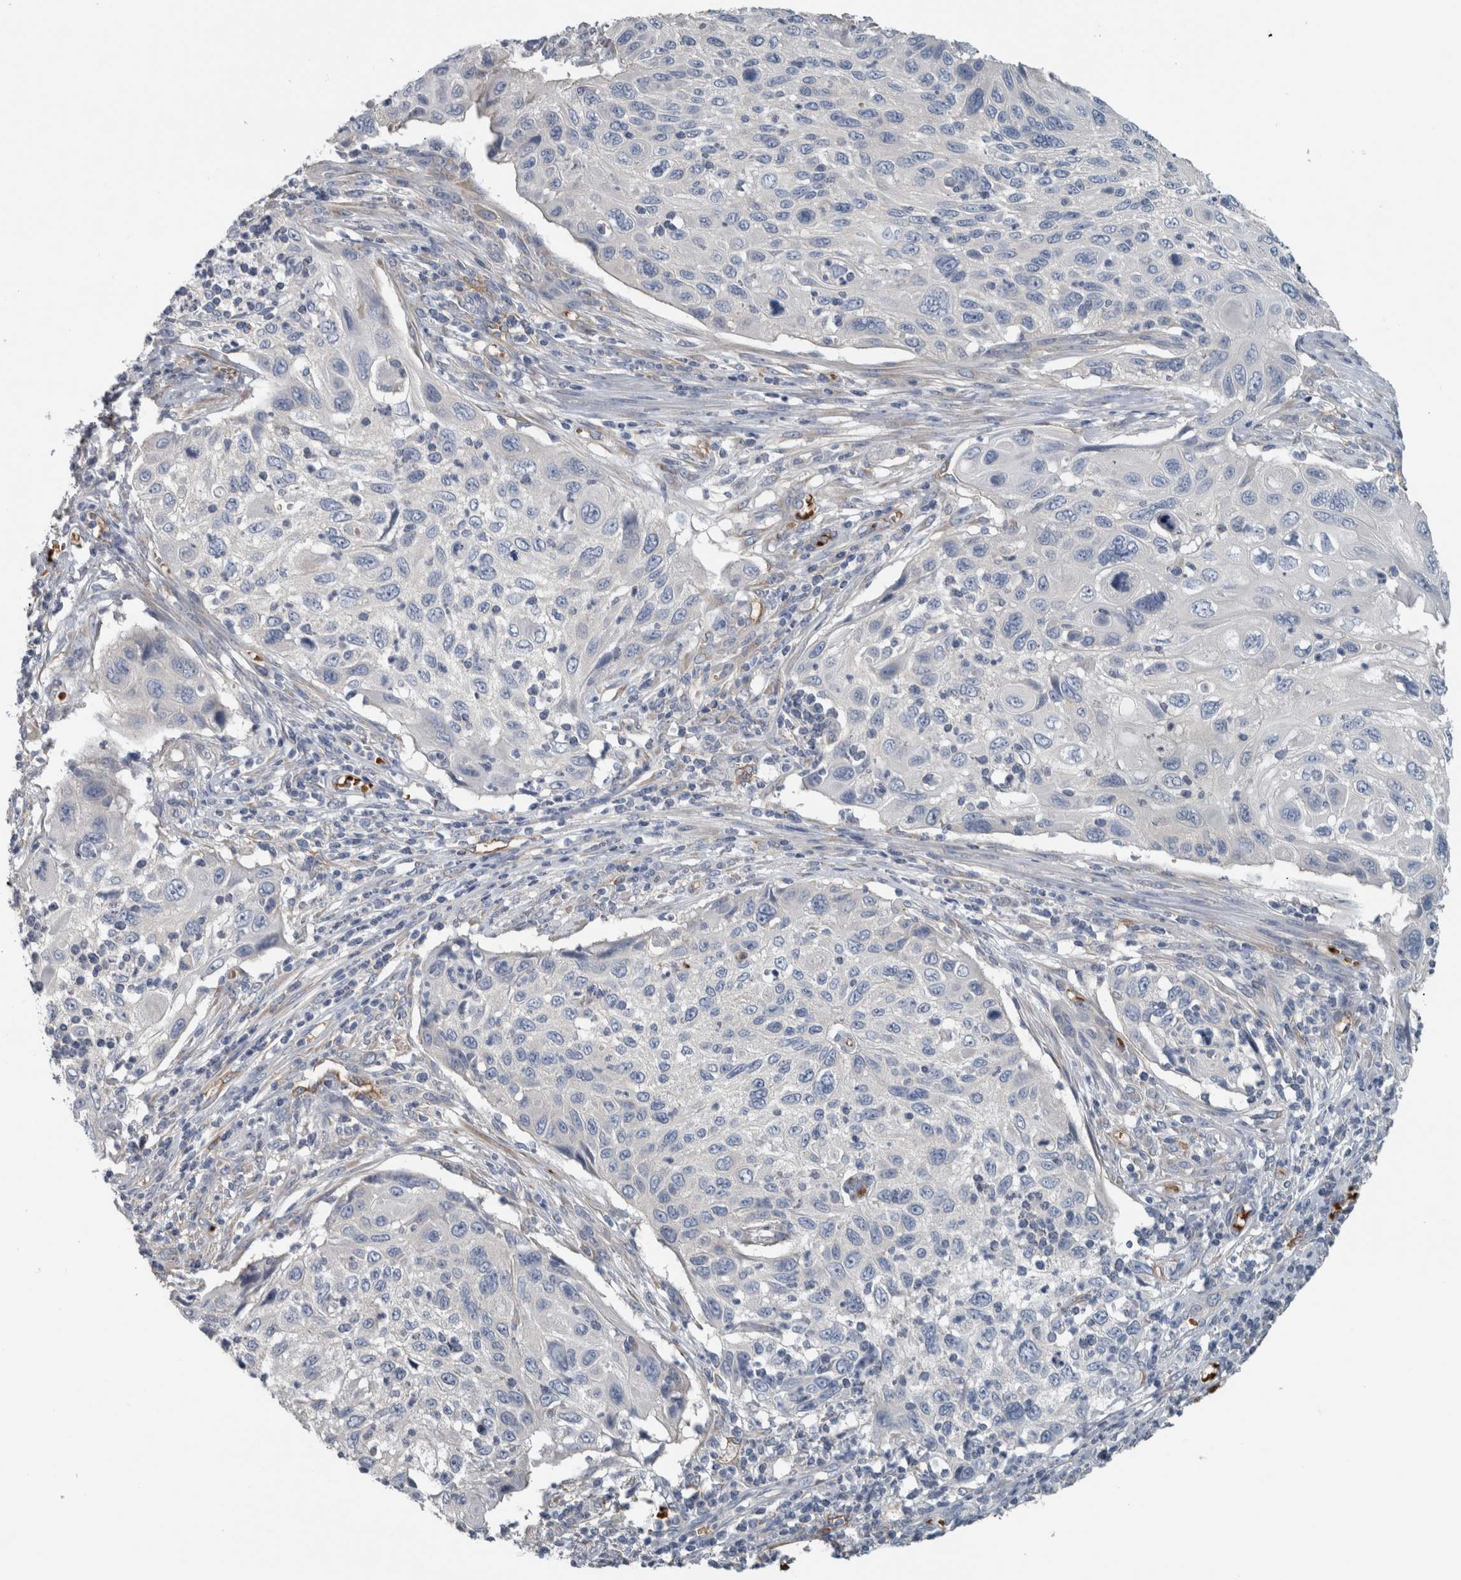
{"staining": {"intensity": "negative", "quantity": "none", "location": "none"}, "tissue": "cervical cancer", "cell_type": "Tumor cells", "image_type": "cancer", "snomed": [{"axis": "morphology", "description": "Squamous cell carcinoma, NOS"}, {"axis": "topography", "description": "Cervix"}], "caption": "An immunohistochemistry (IHC) micrograph of cervical cancer (squamous cell carcinoma) is shown. There is no staining in tumor cells of cervical cancer (squamous cell carcinoma). (DAB immunohistochemistry visualized using brightfield microscopy, high magnification).", "gene": "SH3GL2", "patient": {"sex": "female", "age": 70}}